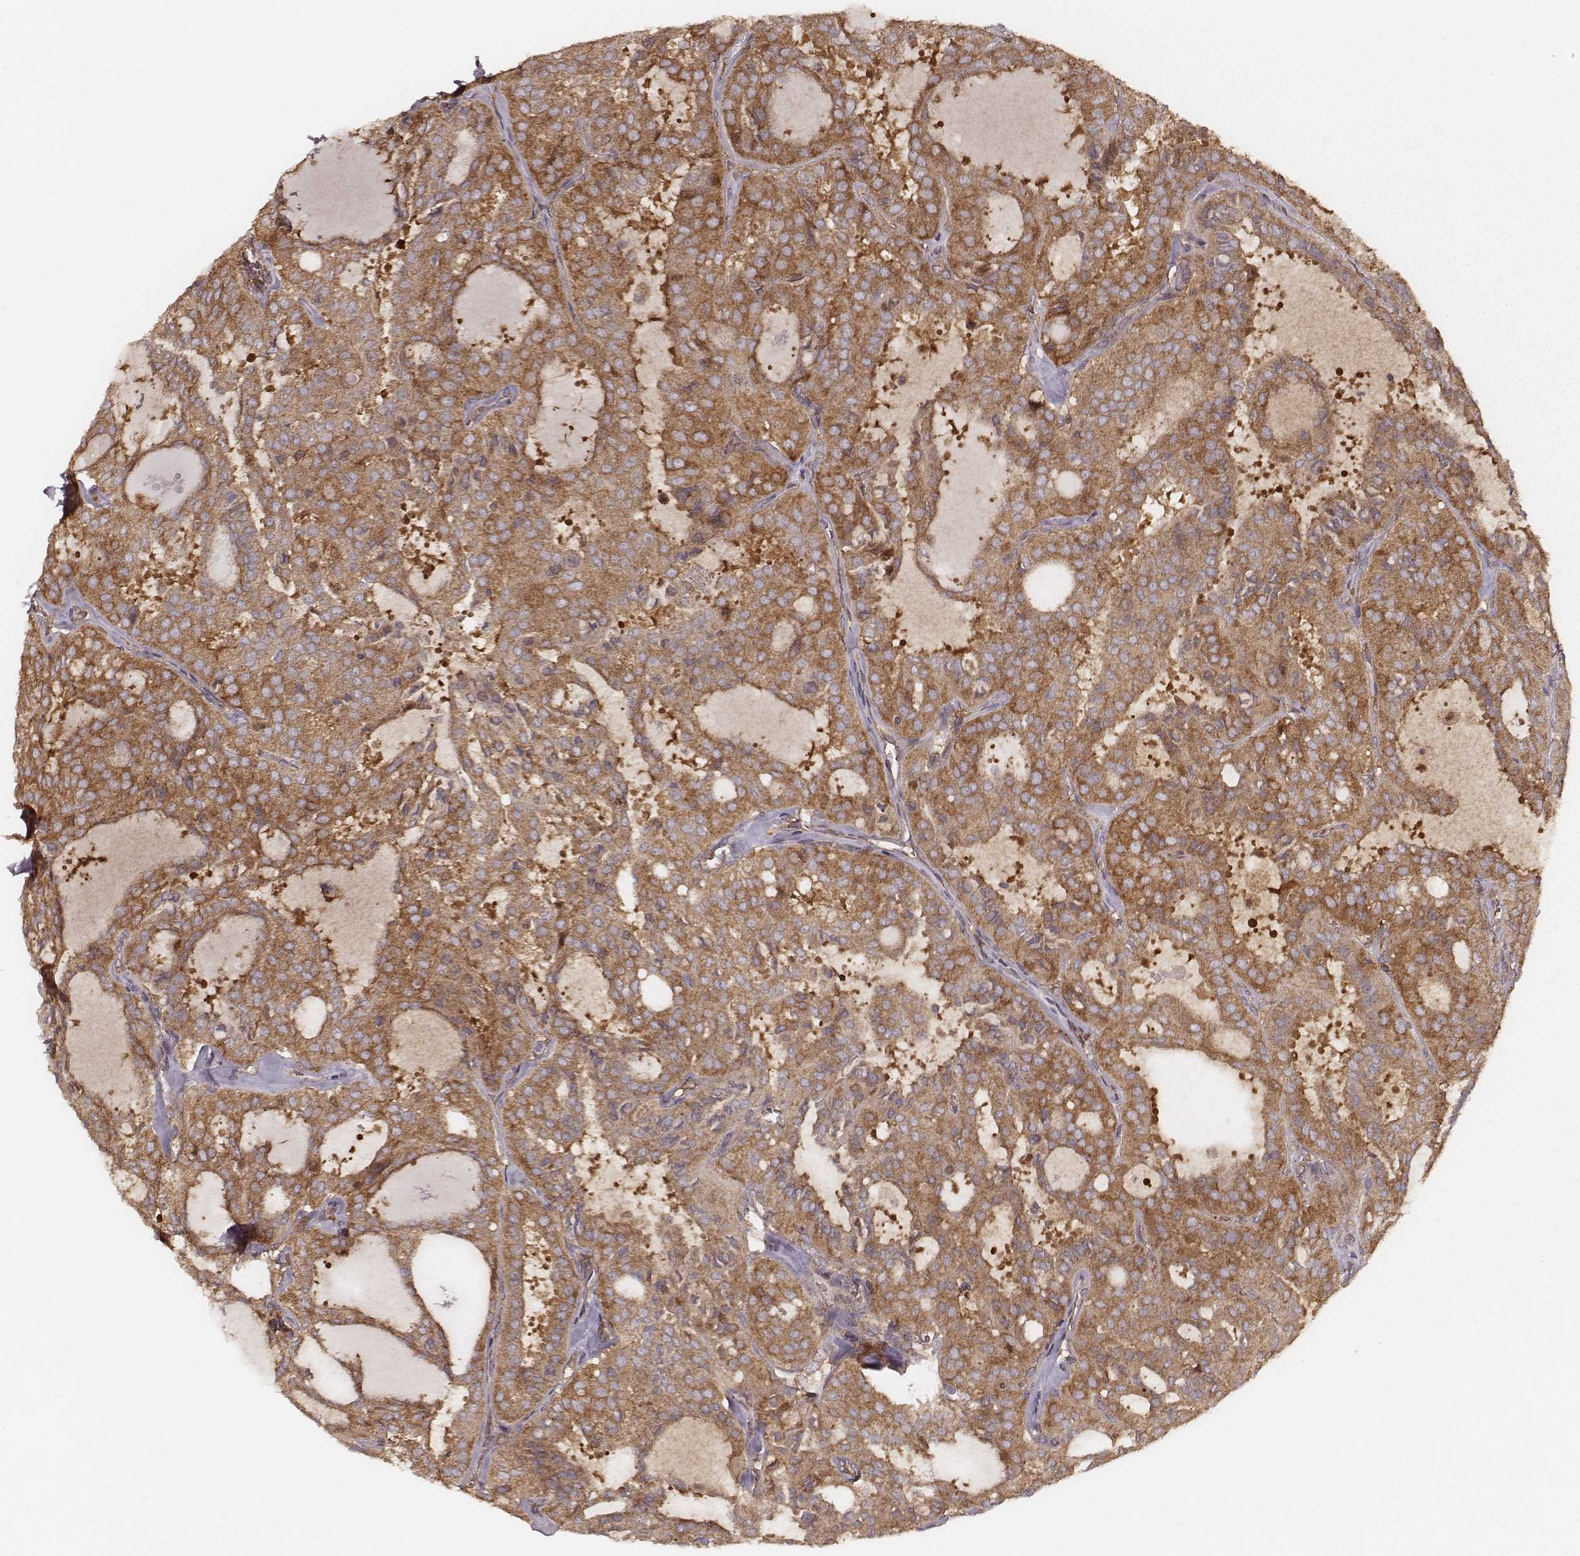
{"staining": {"intensity": "moderate", "quantity": ">75%", "location": "cytoplasmic/membranous"}, "tissue": "thyroid cancer", "cell_type": "Tumor cells", "image_type": "cancer", "snomed": [{"axis": "morphology", "description": "Follicular adenoma carcinoma, NOS"}, {"axis": "topography", "description": "Thyroid gland"}], "caption": "A brown stain highlights moderate cytoplasmic/membranous positivity of a protein in human thyroid follicular adenoma carcinoma tumor cells.", "gene": "CARS1", "patient": {"sex": "male", "age": 75}}